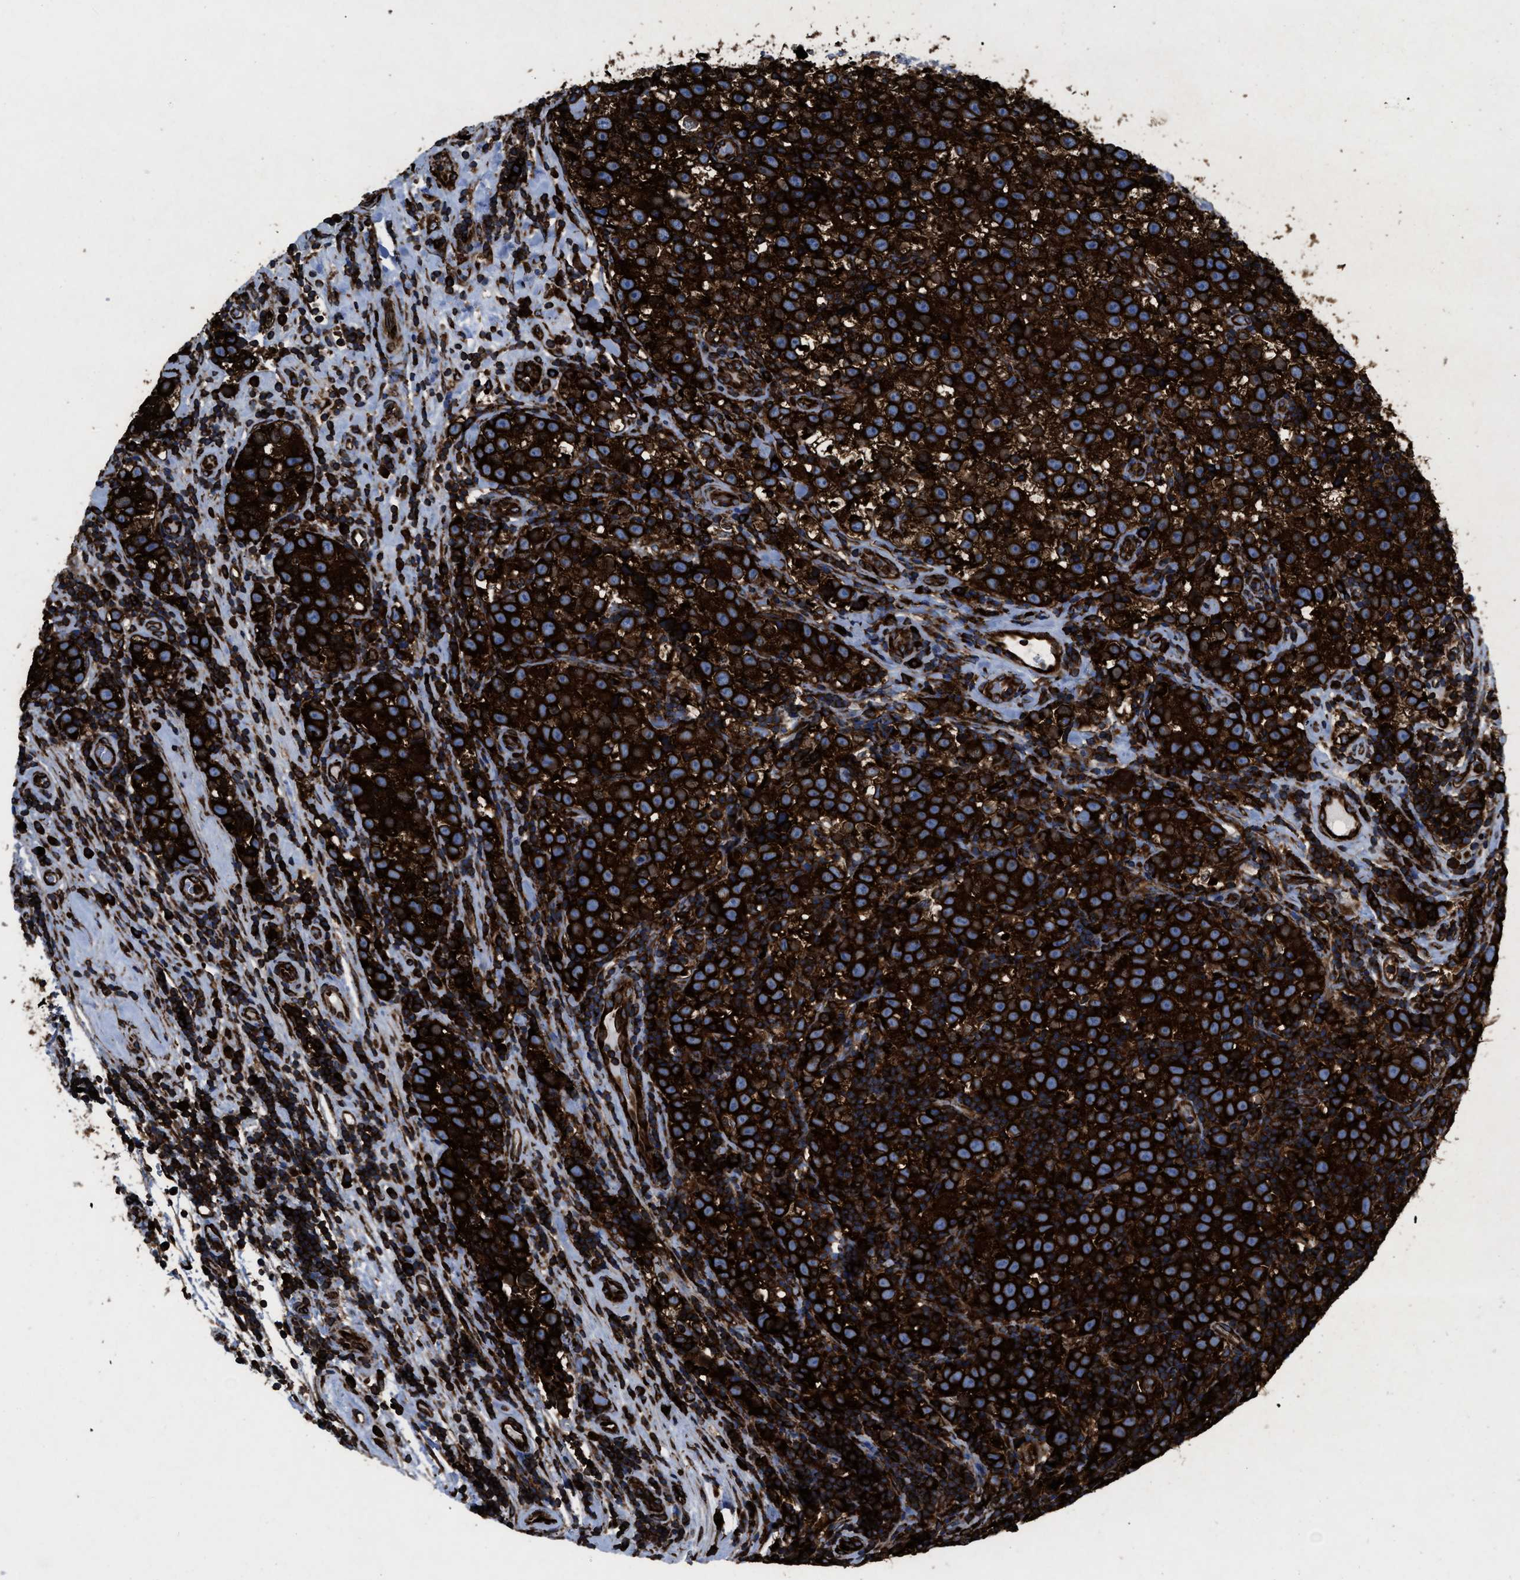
{"staining": {"intensity": "strong", "quantity": ">75%", "location": "cytoplasmic/membranous"}, "tissue": "testis cancer", "cell_type": "Tumor cells", "image_type": "cancer", "snomed": [{"axis": "morphology", "description": "Normal tissue, NOS"}, {"axis": "morphology", "description": "Seminoma, NOS"}, {"axis": "topography", "description": "Testis"}], "caption": "Testis seminoma stained for a protein exhibits strong cytoplasmic/membranous positivity in tumor cells.", "gene": "CAPRIN1", "patient": {"sex": "male", "age": 43}}